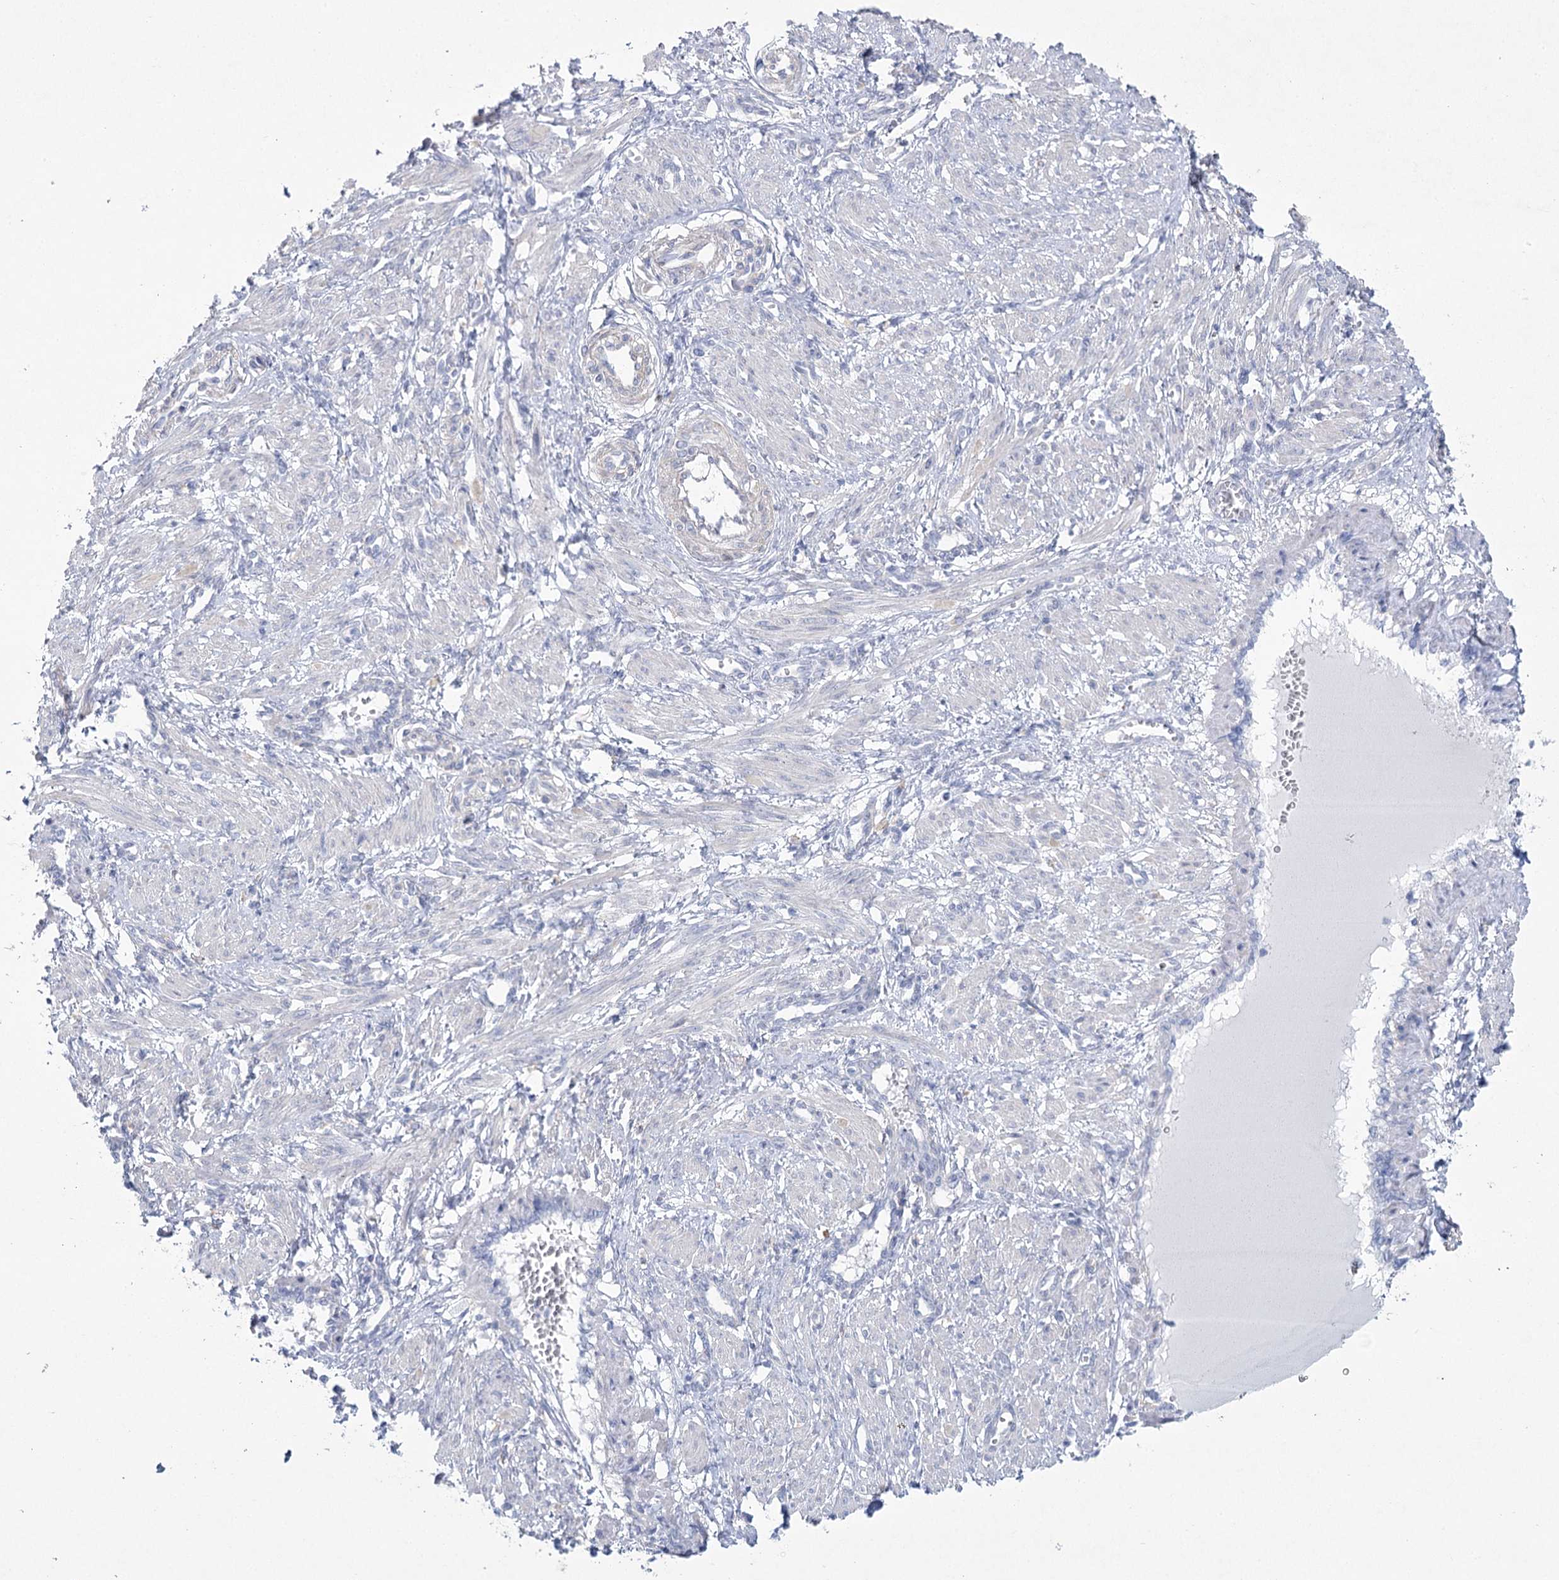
{"staining": {"intensity": "negative", "quantity": "none", "location": "none"}, "tissue": "smooth muscle", "cell_type": "Smooth muscle cells", "image_type": "normal", "snomed": [{"axis": "morphology", "description": "Normal tissue, NOS"}, {"axis": "topography", "description": "Endometrium"}], "caption": "A micrograph of smooth muscle stained for a protein shows no brown staining in smooth muscle cells.", "gene": "CCDC88A", "patient": {"sex": "female", "age": 33}}